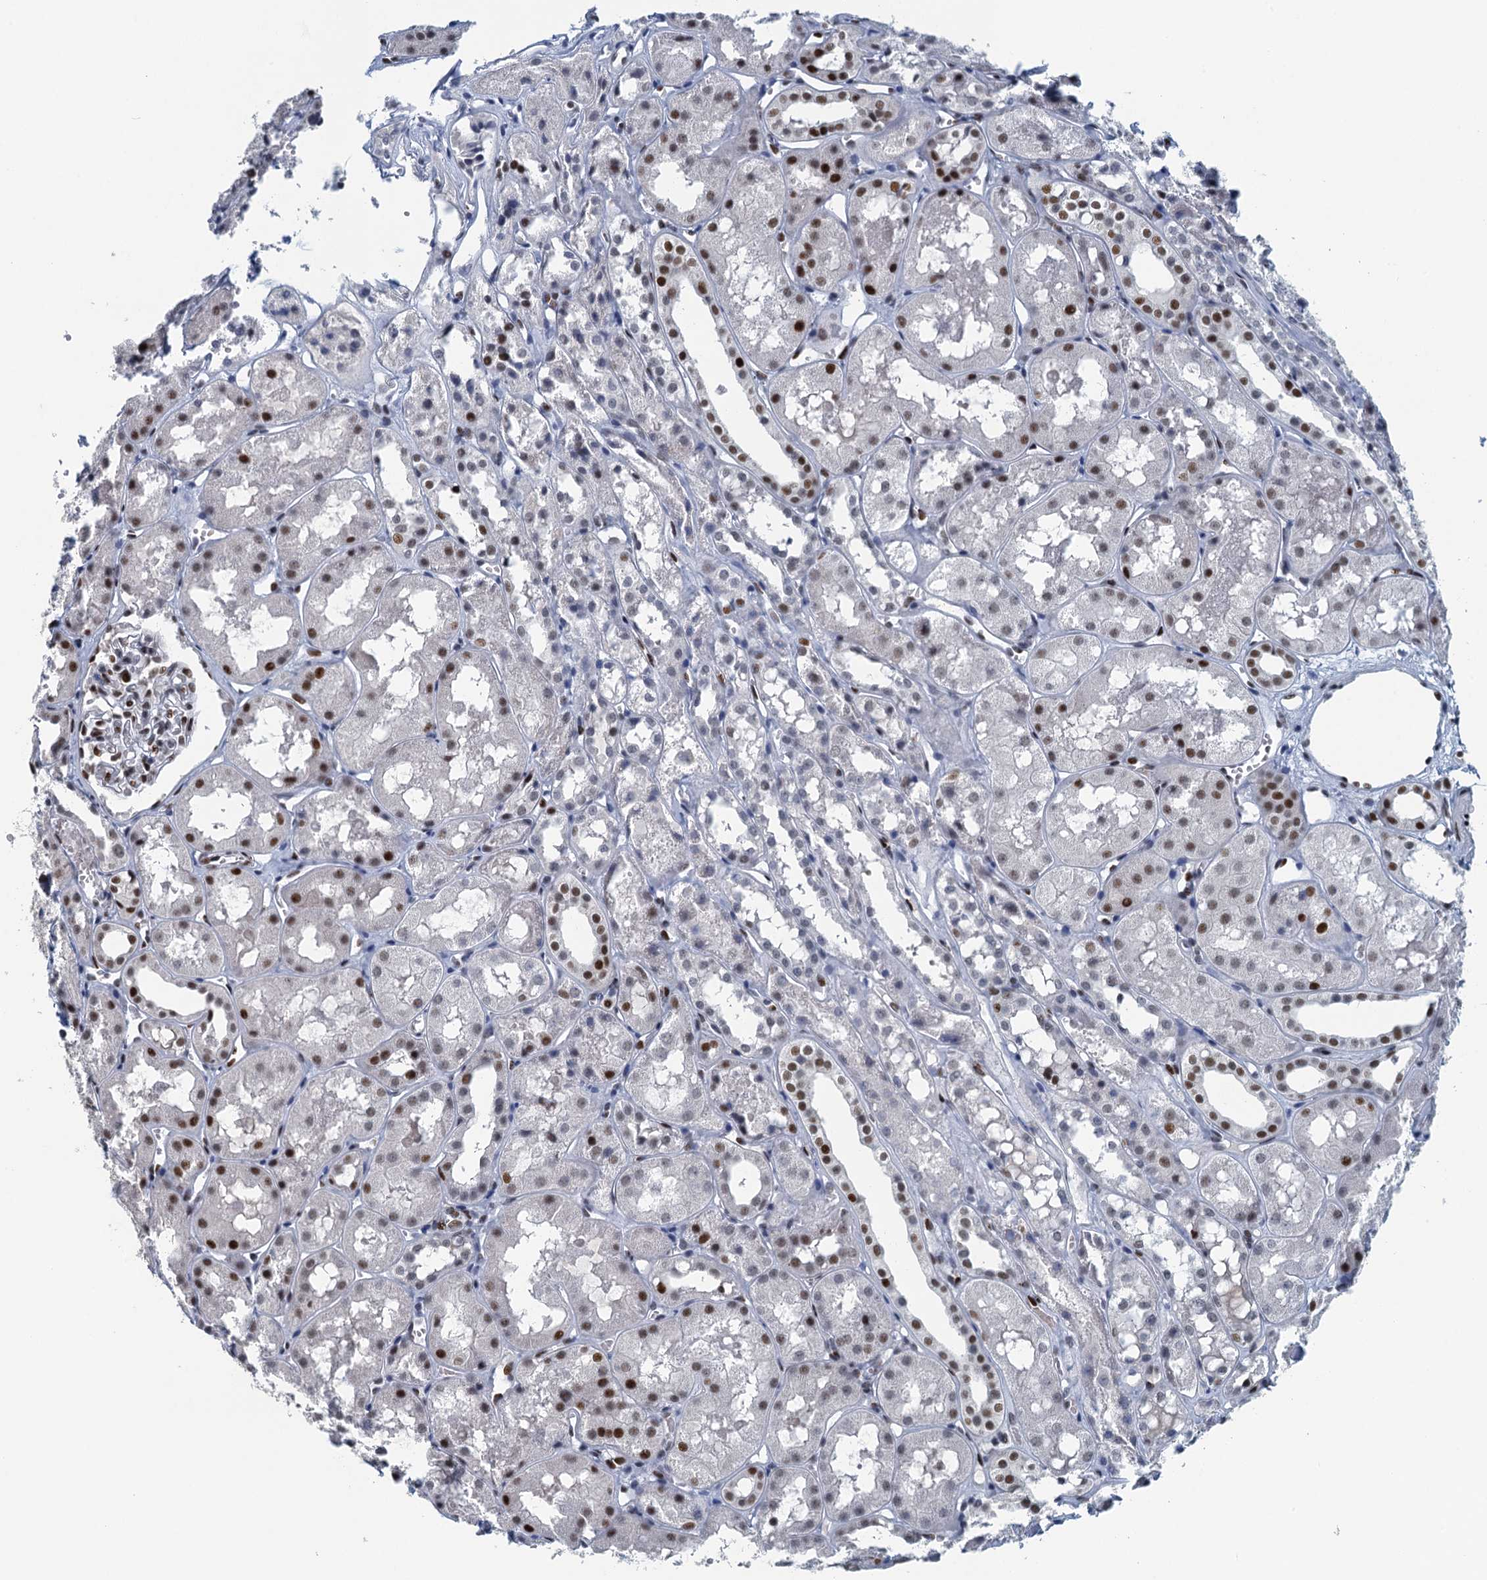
{"staining": {"intensity": "moderate", "quantity": "<25%", "location": "nuclear"}, "tissue": "kidney", "cell_type": "Cells in glomeruli", "image_type": "normal", "snomed": [{"axis": "morphology", "description": "Normal tissue, NOS"}, {"axis": "topography", "description": "Kidney"}], "caption": "The immunohistochemical stain labels moderate nuclear positivity in cells in glomeruli of normal kidney. Nuclei are stained in blue.", "gene": "TTLL9", "patient": {"sex": "male", "age": 16}}